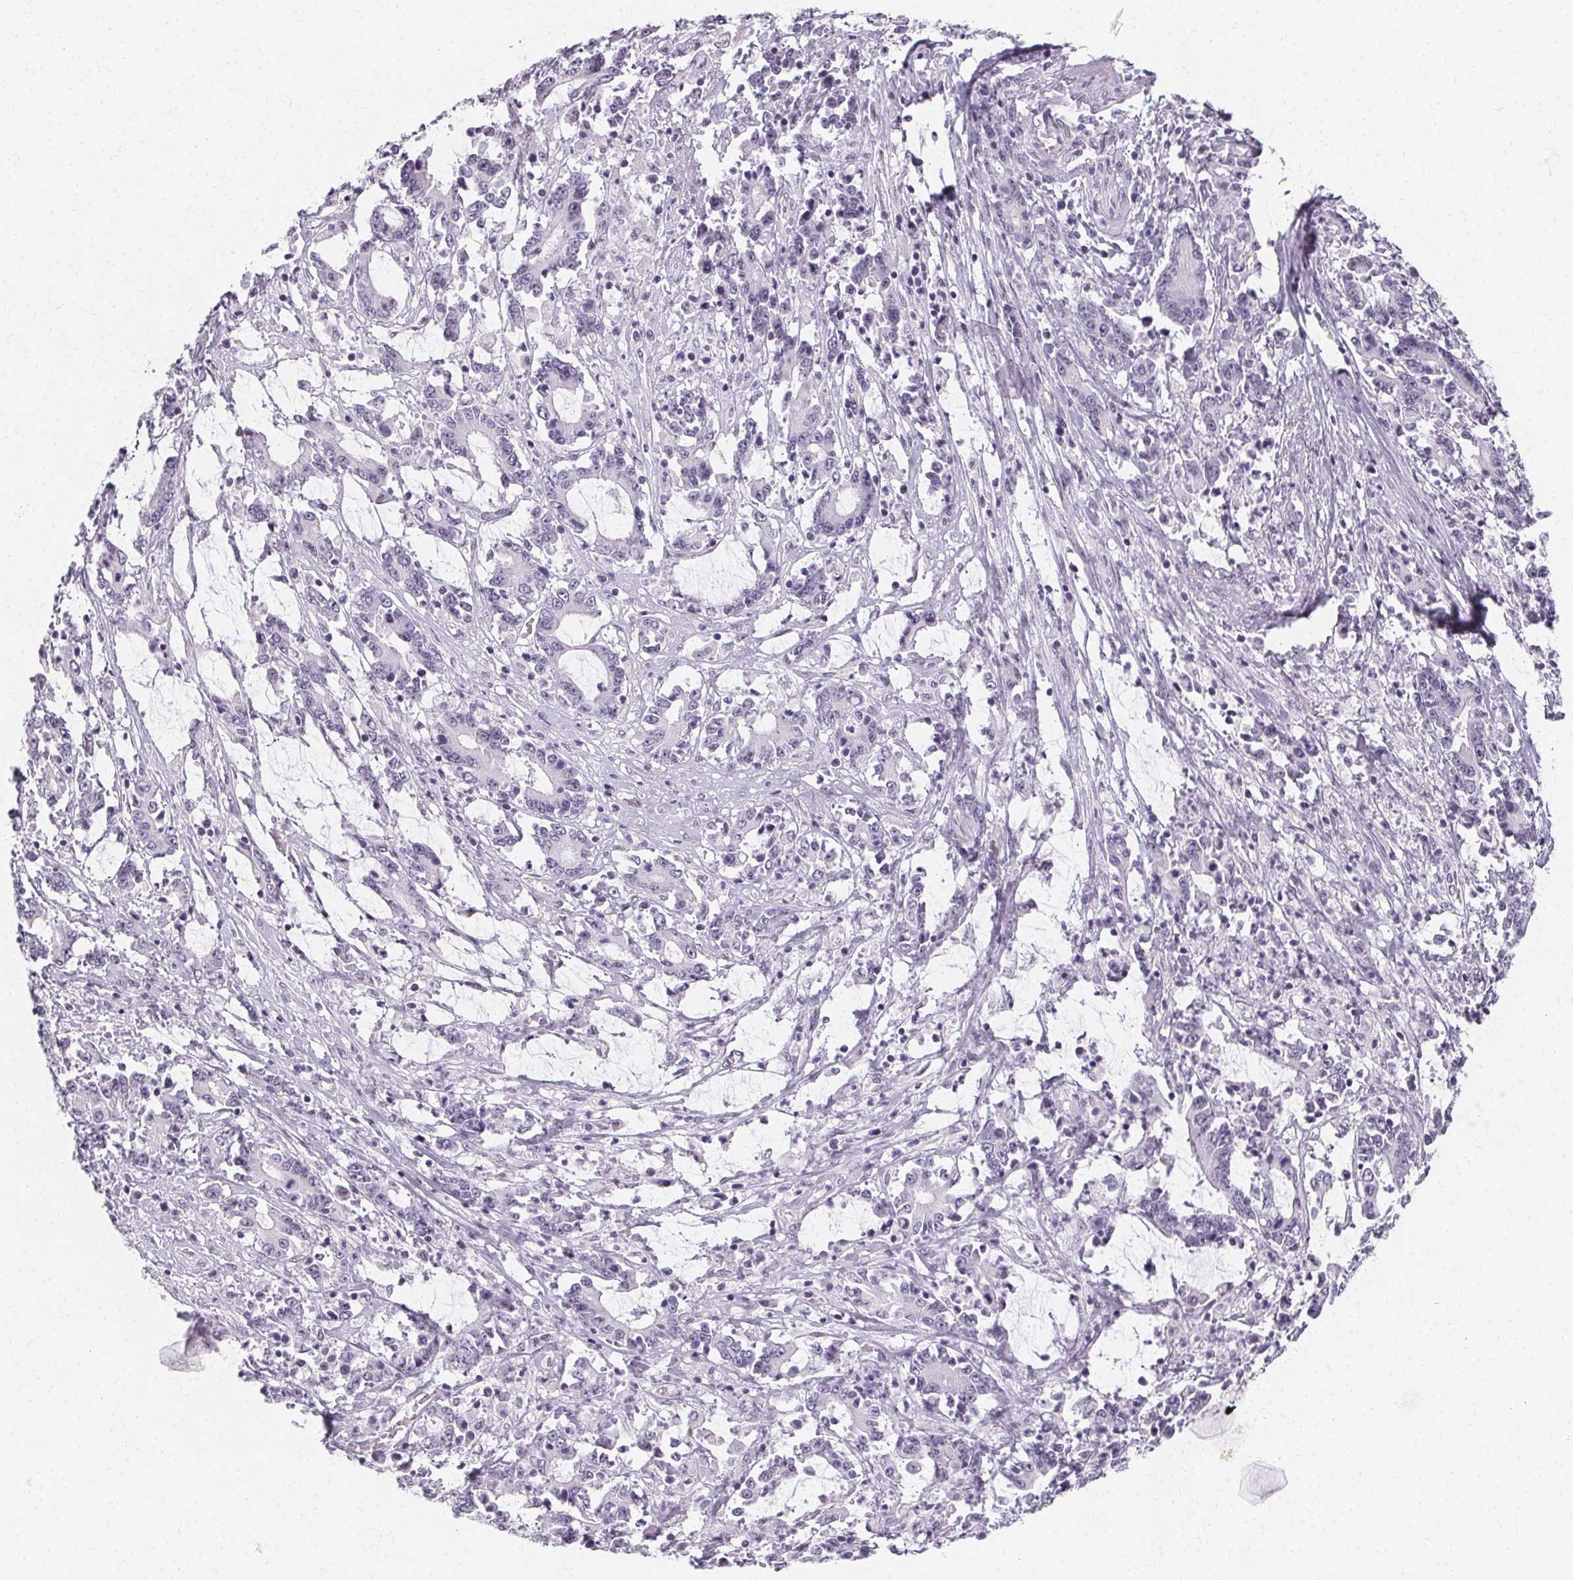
{"staining": {"intensity": "negative", "quantity": "none", "location": "none"}, "tissue": "stomach cancer", "cell_type": "Tumor cells", "image_type": "cancer", "snomed": [{"axis": "morphology", "description": "Adenocarcinoma, NOS"}, {"axis": "topography", "description": "Stomach, upper"}], "caption": "Stomach cancer (adenocarcinoma) was stained to show a protein in brown. There is no significant staining in tumor cells.", "gene": "SYNPR", "patient": {"sex": "male", "age": 68}}